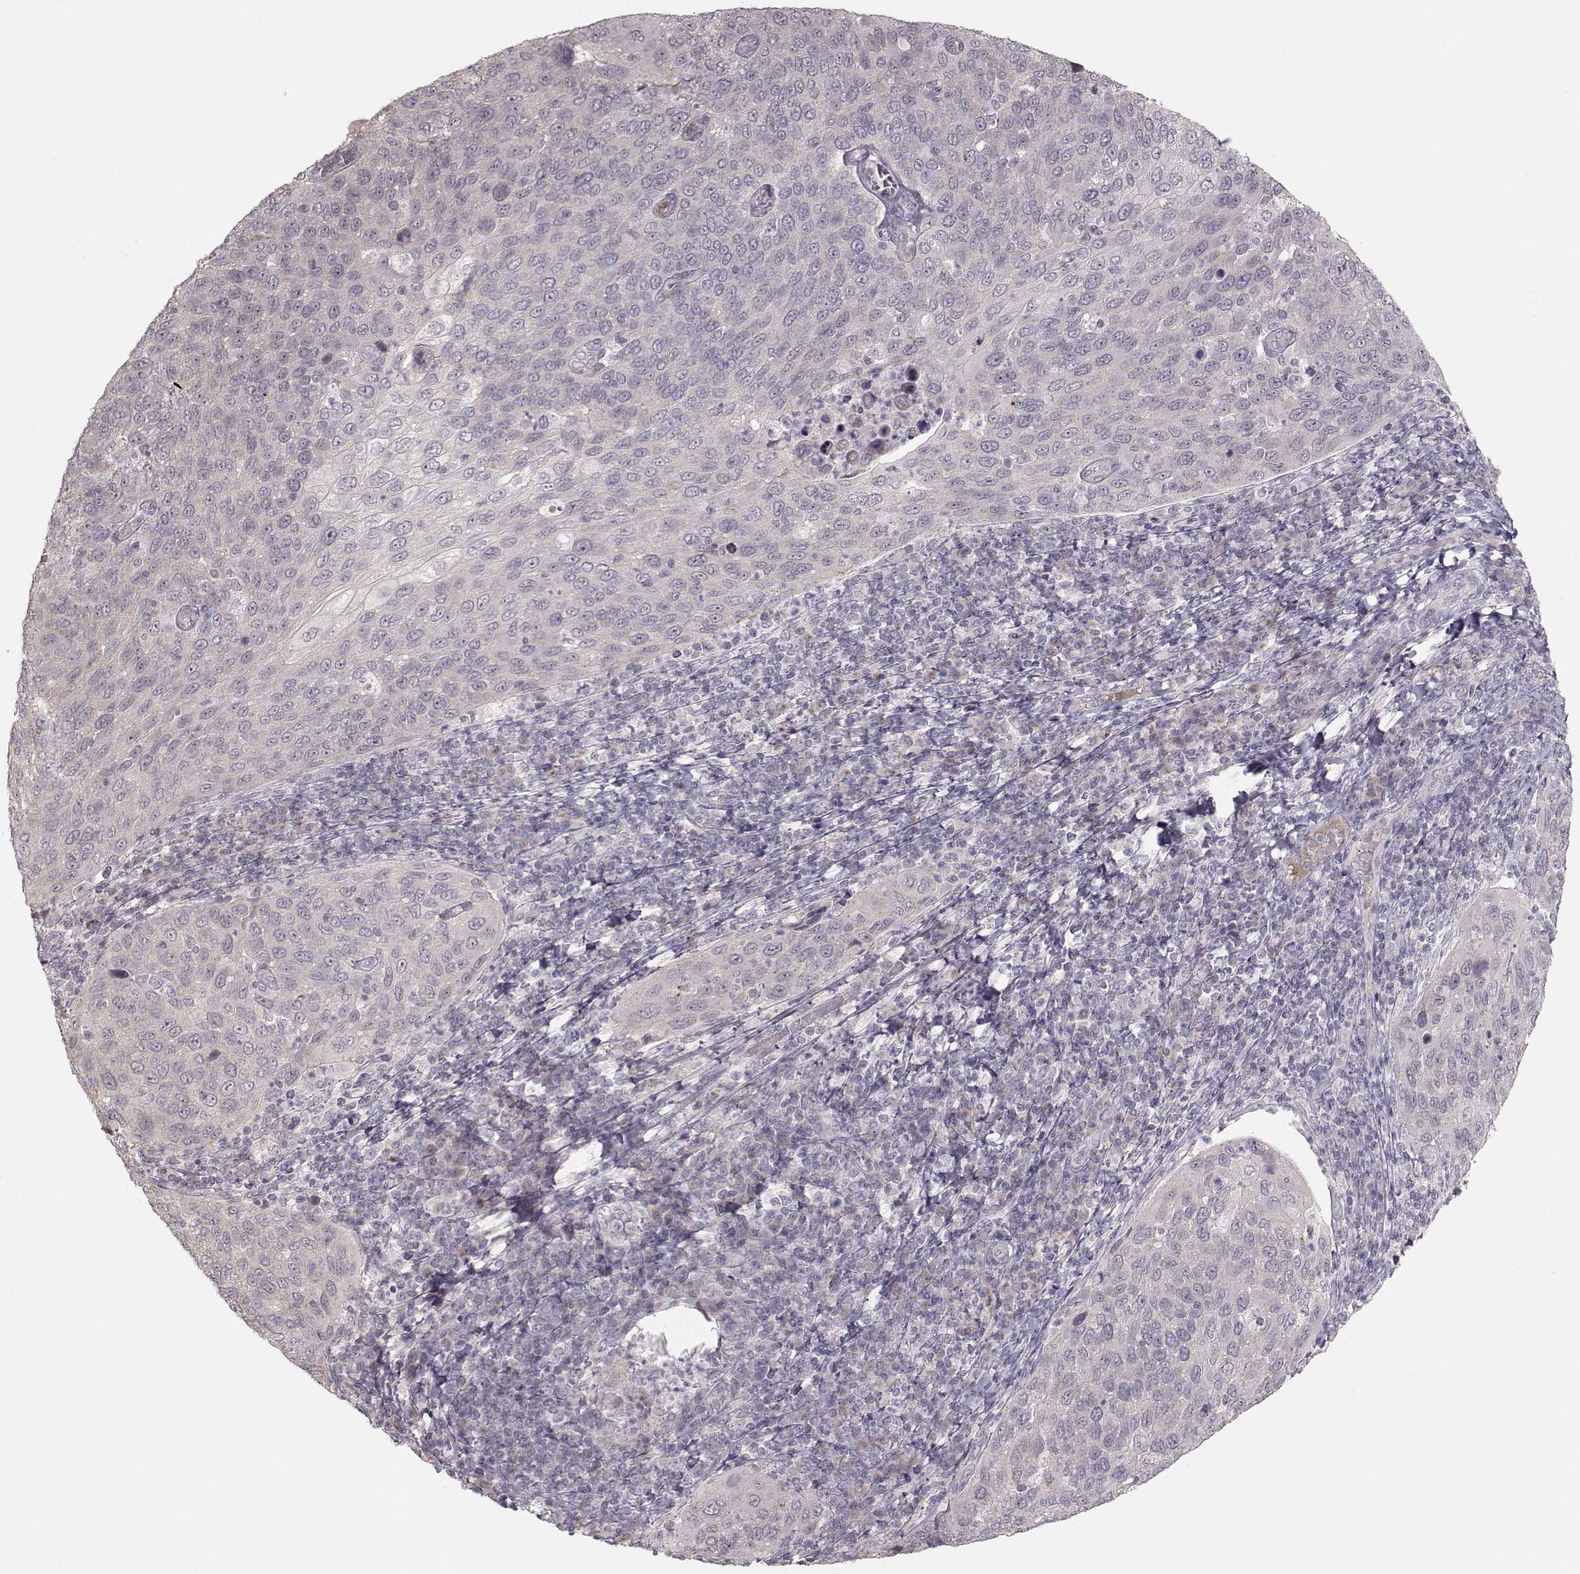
{"staining": {"intensity": "negative", "quantity": "none", "location": "none"}, "tissue": "cervical cancer", "cell_type": "Tumor cells", "image_type": "cancer", "snomed": [{"axis": "morphology", "description": "Squamous cell carcinoma, NOS"}, {"axis": "topography", "description": "Cervix"}], "caption": "A high-resolution photomicrograph shows IHC staining of cervical cancer, which displays no significant expression in tumor cells.", "gene": "PNMT", "patient": {"sex": "female", "age": 54}}